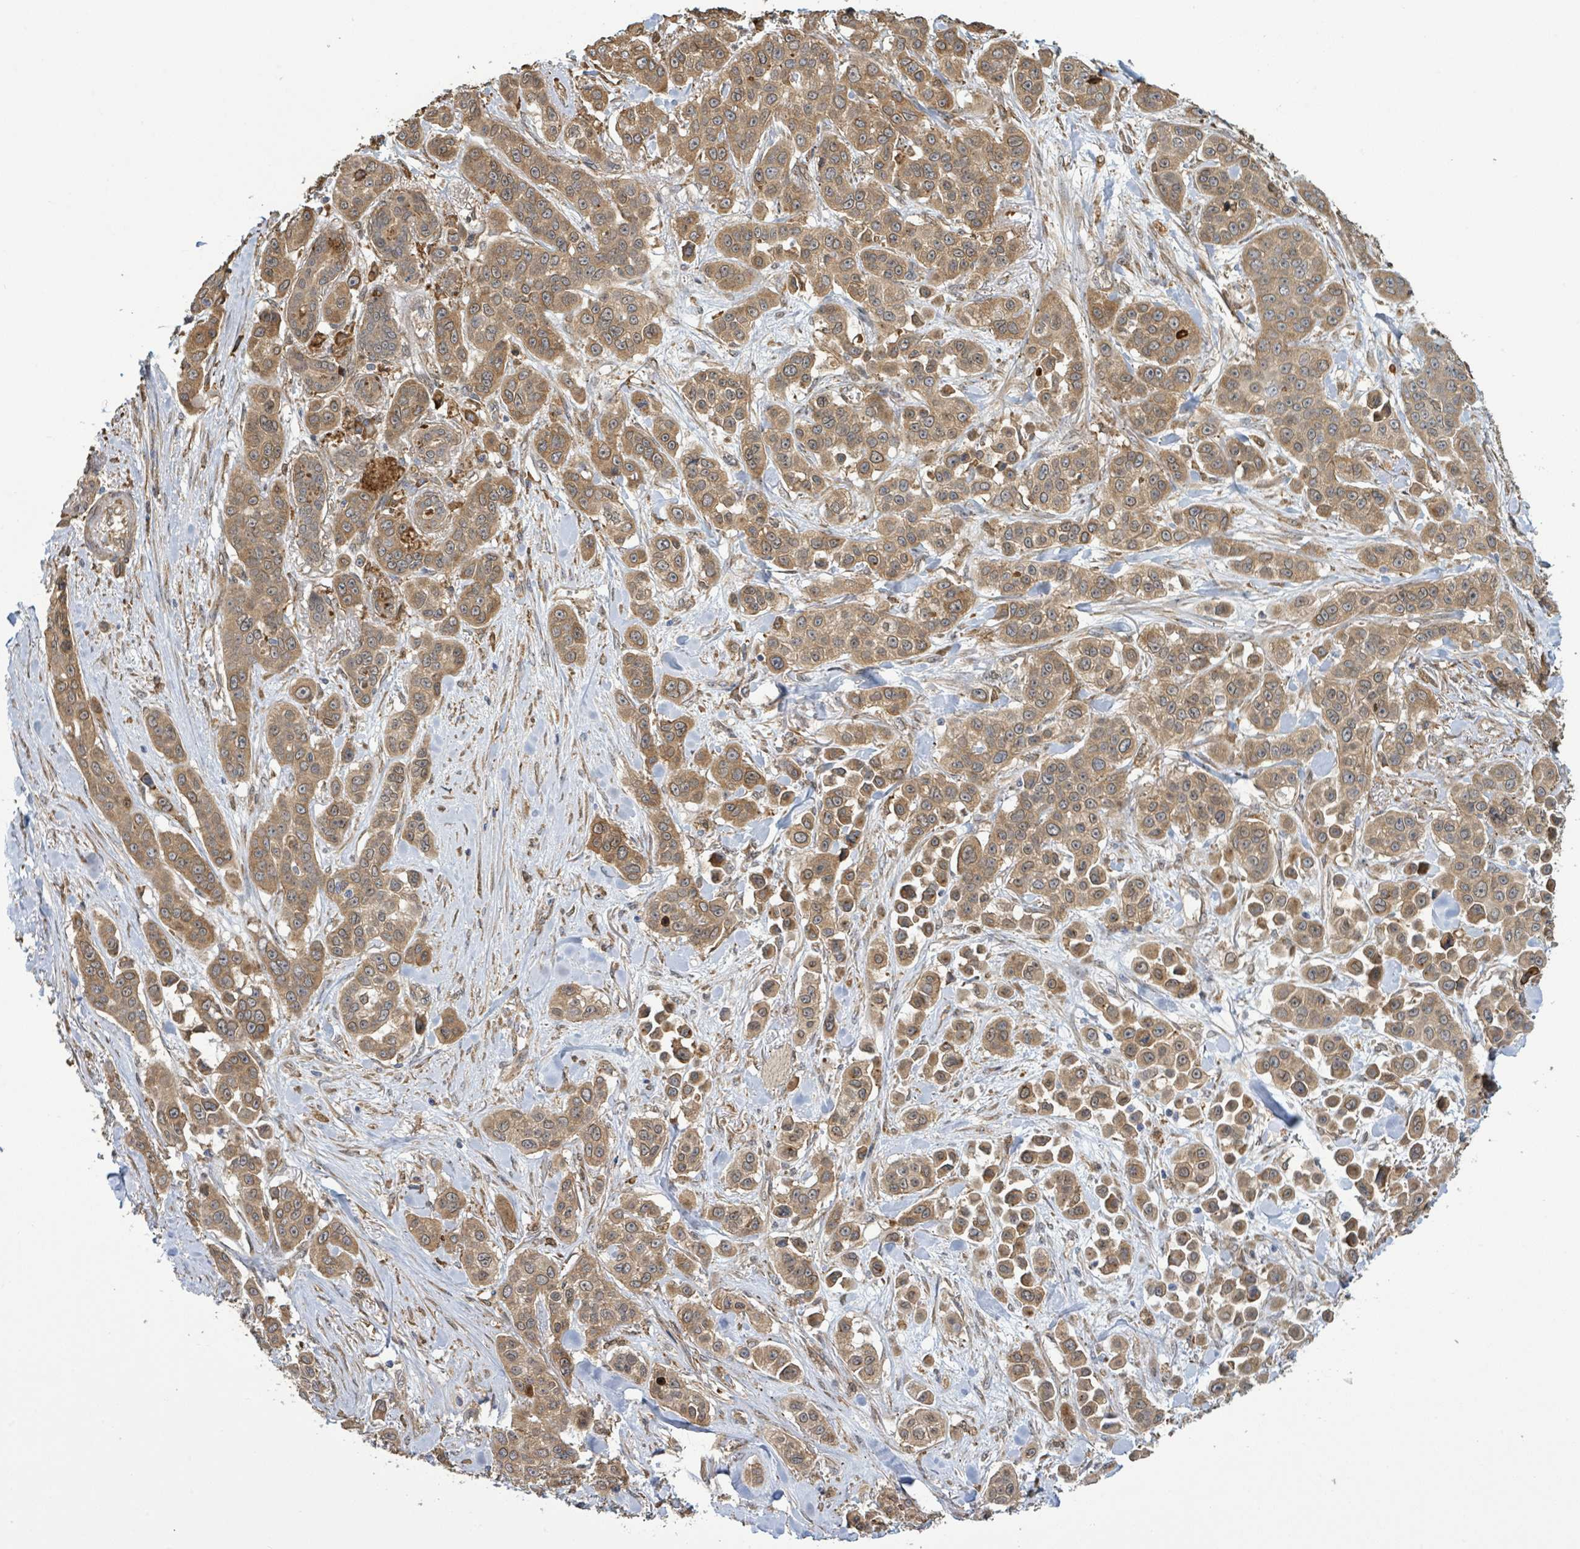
{"staining": {"intensity": "moderate", "quantity": ">75%", "location": "cytoplasmic/membranous"}, "tissue": "skin cancer", "cell_type": "Tumor cells", "image_type": "cancer", "snomed": [{"axis": "morphology", "description": "Squamous cell carcinoma, NOS"}, {"axis": "topography", "description": "Skin"}], "caption": "Approximately >75% of tumor cells in human skin cancer exhibit moderate cytoplasmic/membranous protein staining as visualized by brown immunohistochemical staining.", "gene": "ARPIN", "patient": {"sex": "male", "age": 67}}